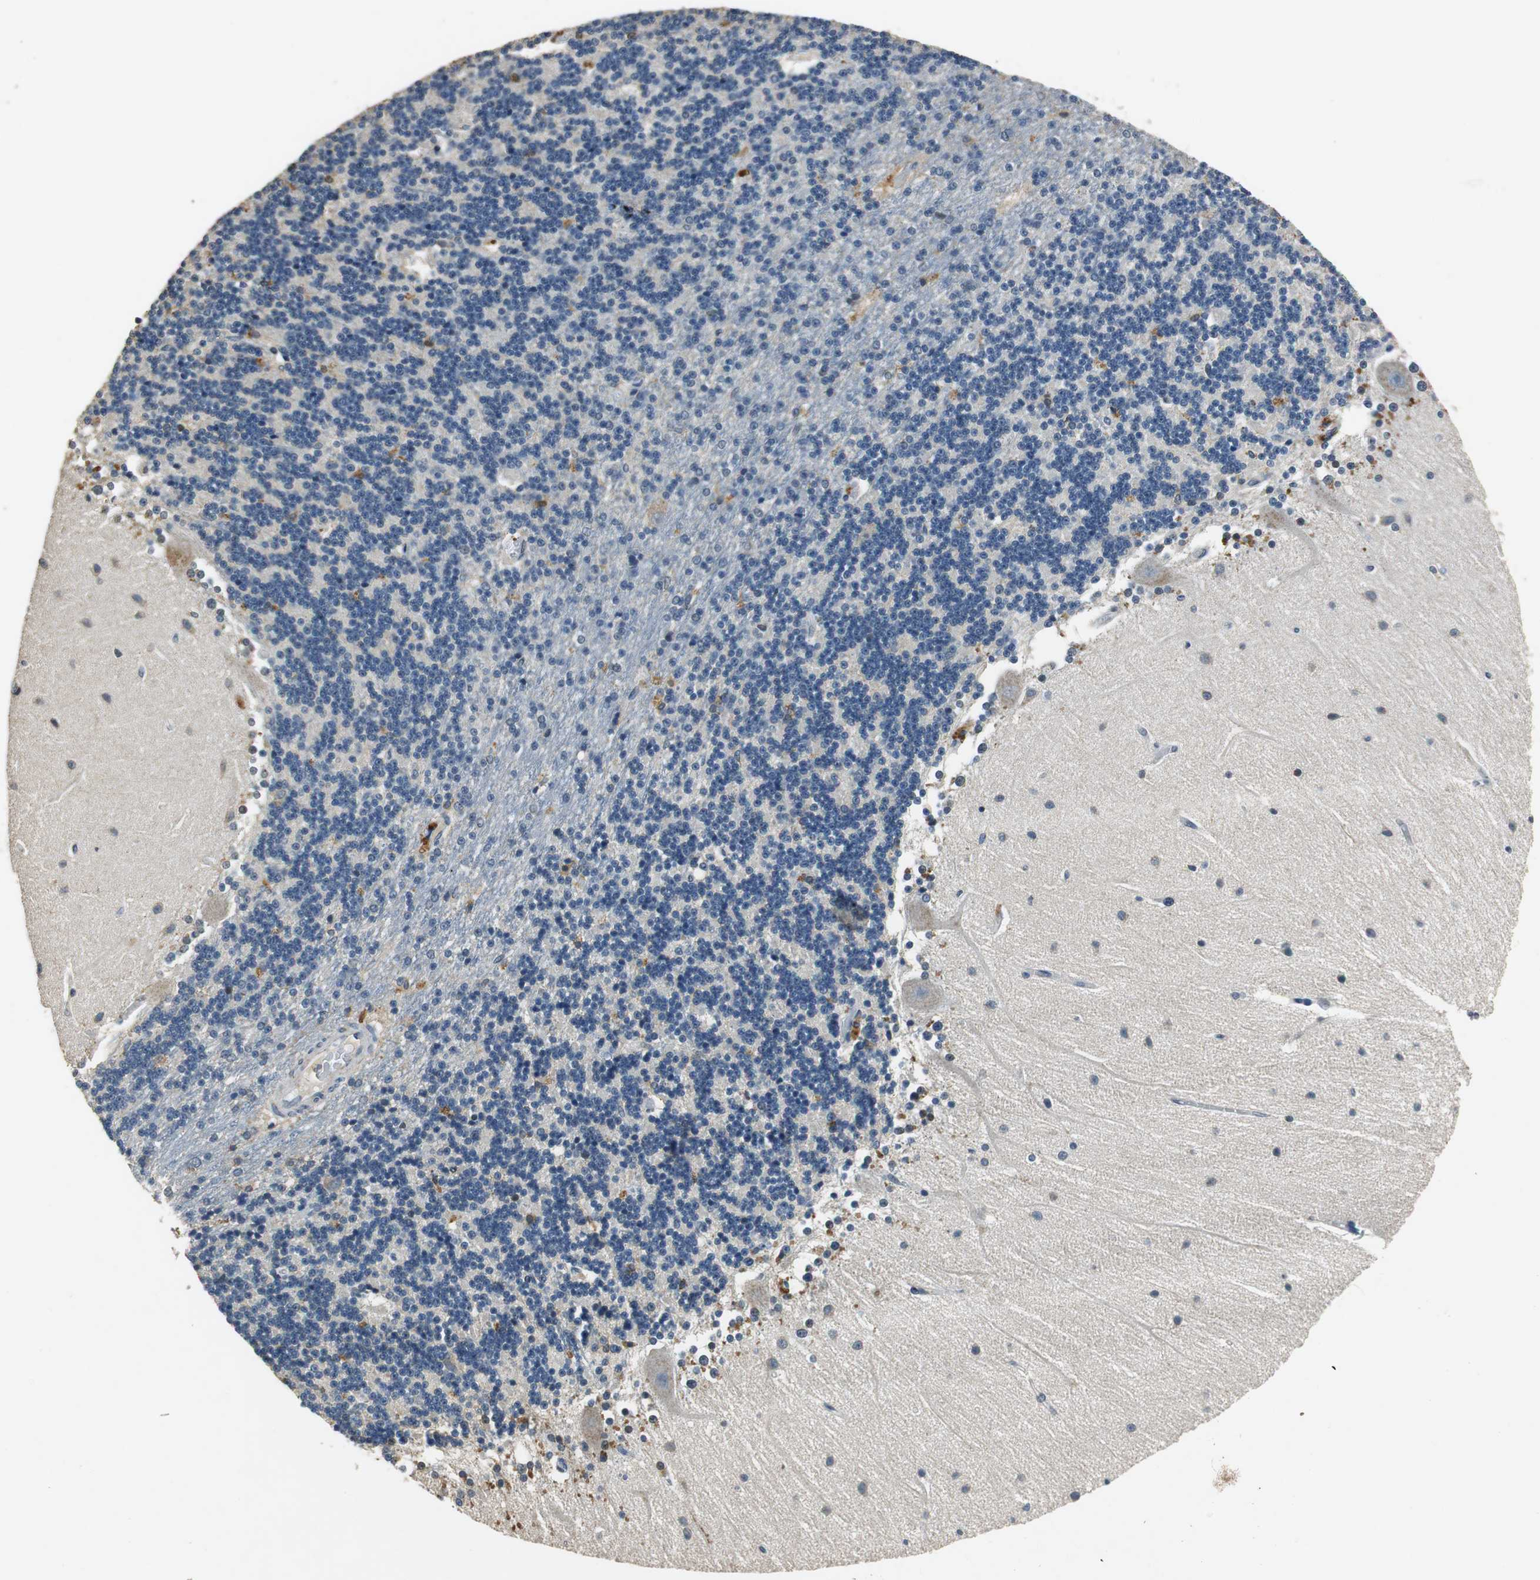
{"staining": {"intensity": "negative", "quantity": "none", "location": "none"}, "tissue": "cerebellum", "cell_type": "Cells in granular layer", "image_type": "normal", "snomed": [{"axis": "morphology", "description": "Normal tissue, NOS"}, {"axis": "topography", "description": "Cerebellum"}], "caption": "DAB (3,3'-diaminobenzidine) immunohistochemical staining of normal cerebellum demonstrates no significant staining in cells in granular layer. (Immunohistochemistry, brightfield microscopy, high magnification).", "gene": "ALDH4A1", "patient": {"sex": "female", "age": 54}}